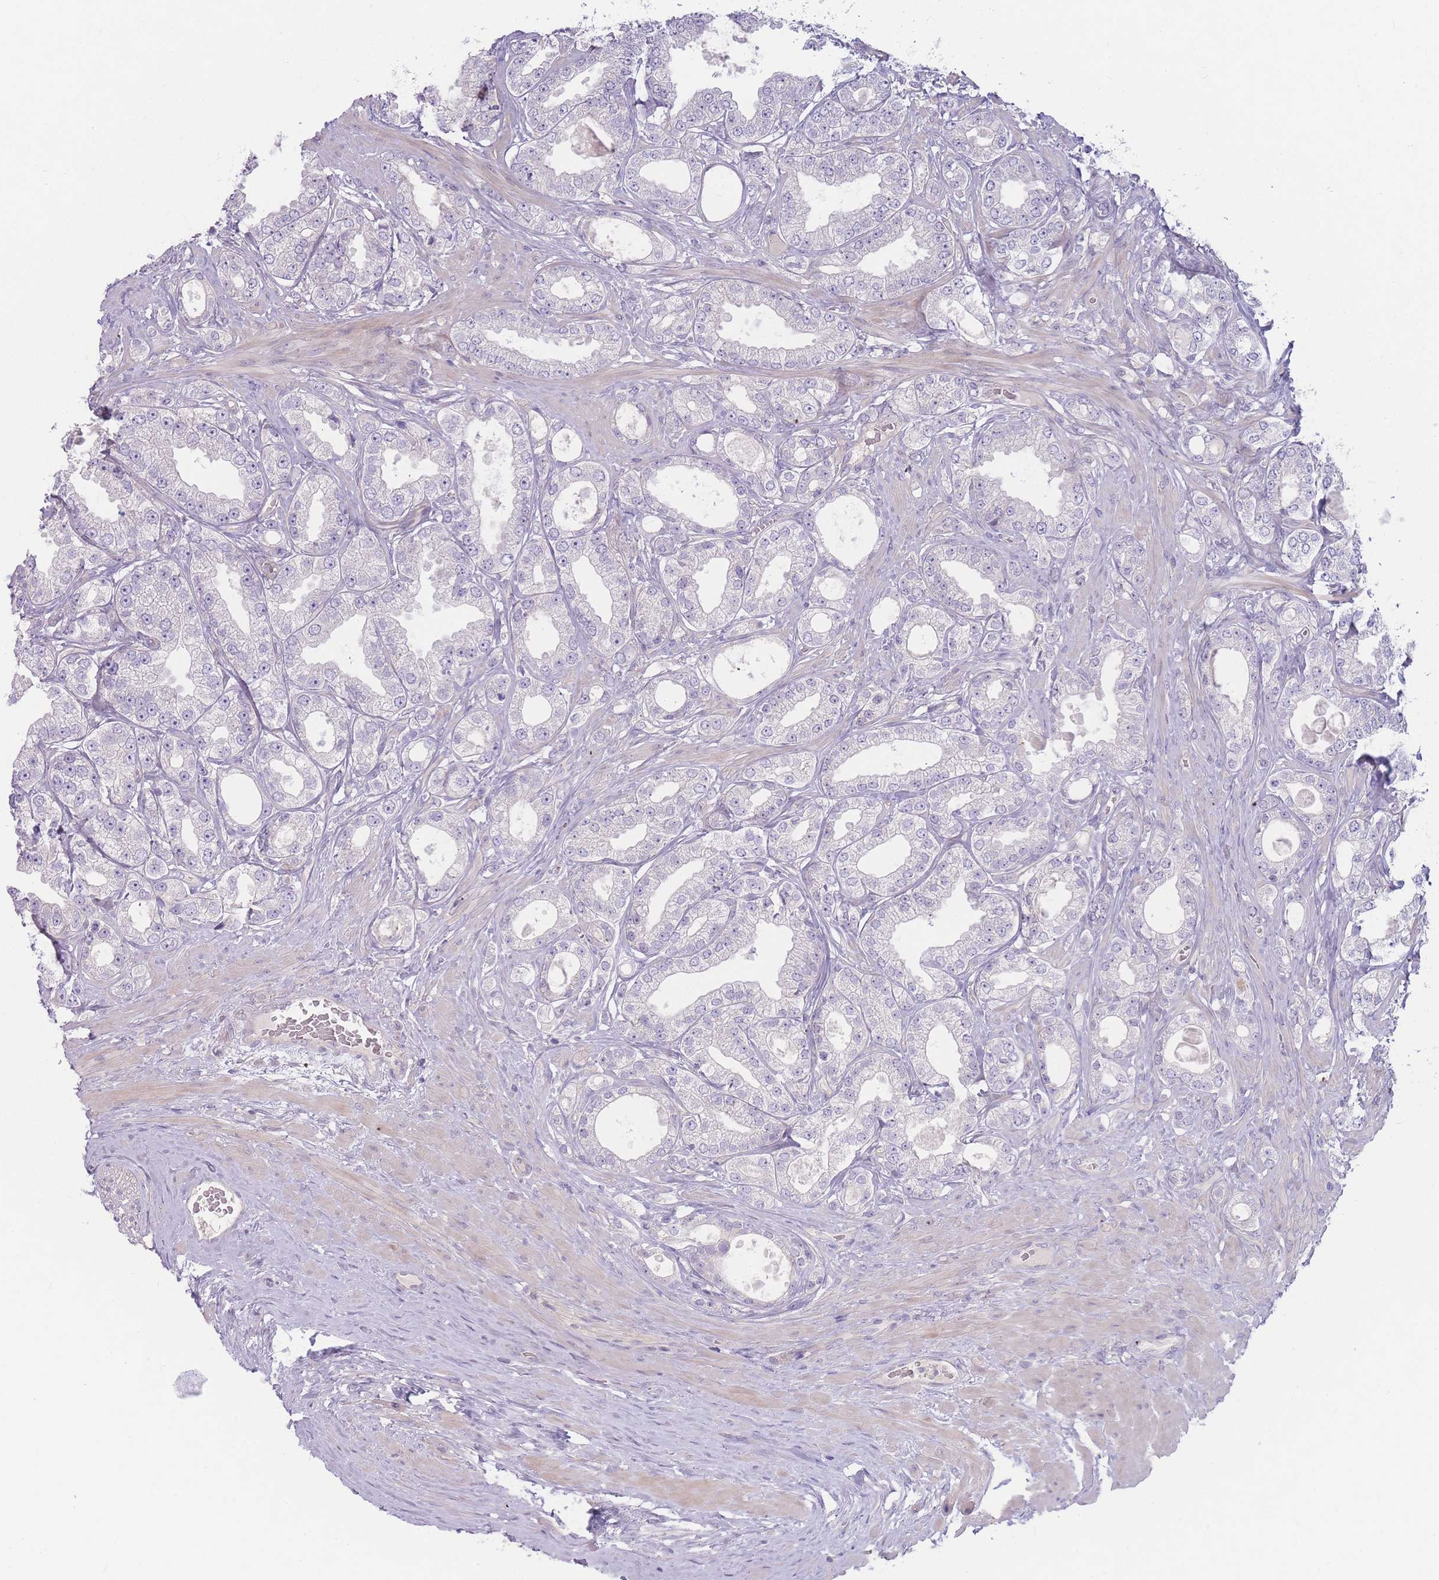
{"staining": {"intensity": "negative", "quantity": "none", "location": "none"}, "tissue": "prostate cancer", "cell_type": "Tumor cells", "image_type": "cancer", "snomed": [{"axis": "morphology", "description": "Adenocarcinoma, Low grade"}, {"axis": "topography", "description": "Prostate"}], "caption": "Prostate adenocarcinoma (low-grade) stained for a protein using immunohistochemistry displays no expression tumor cells.", "gene": "SPHKAP", "patient": {"sex": "male", "age": 63}}